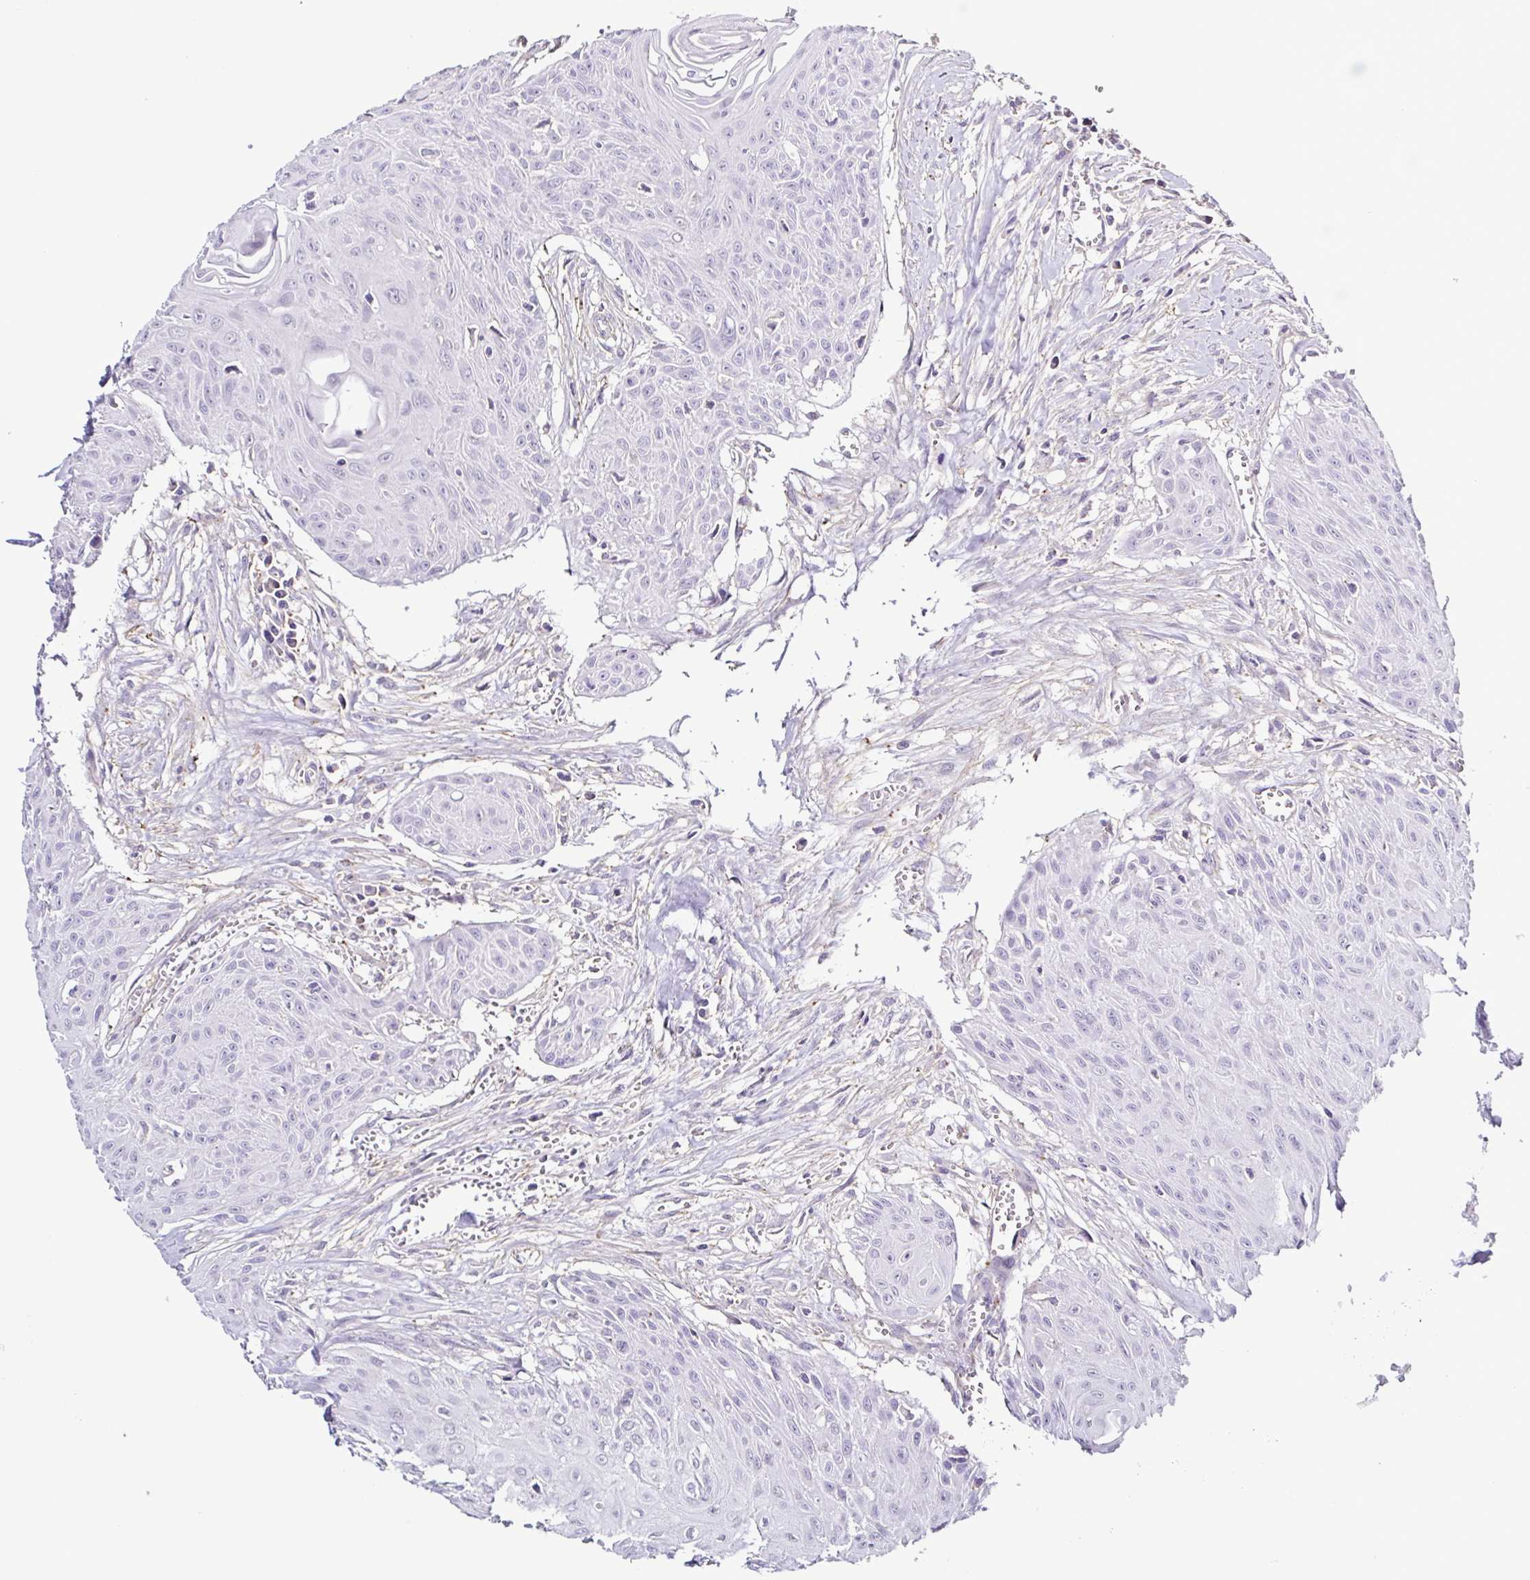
{"staining": {"intensity": "negative", "quantity": "none", "location": "none"}, "tissue": "head and neck cancer", "cell_type": "Tumor cells", "image_type": "cancer", "snomed": [{"axis": "morphology", "description": "Squamous cell carcinoma, NOS"}, {"axis": "topography", "description": "Lymph node"}, {"axis": "topography", "description": "Salivary gland"}, {"axis": "topography", "description": "Head-Neck"}], "caption": "The histopathology image reveals no staining of tumor cells in head and neck squamous cell carcinoma.", "gene": "TNNT2", "patient": {"sex": "female", "age": 74}}